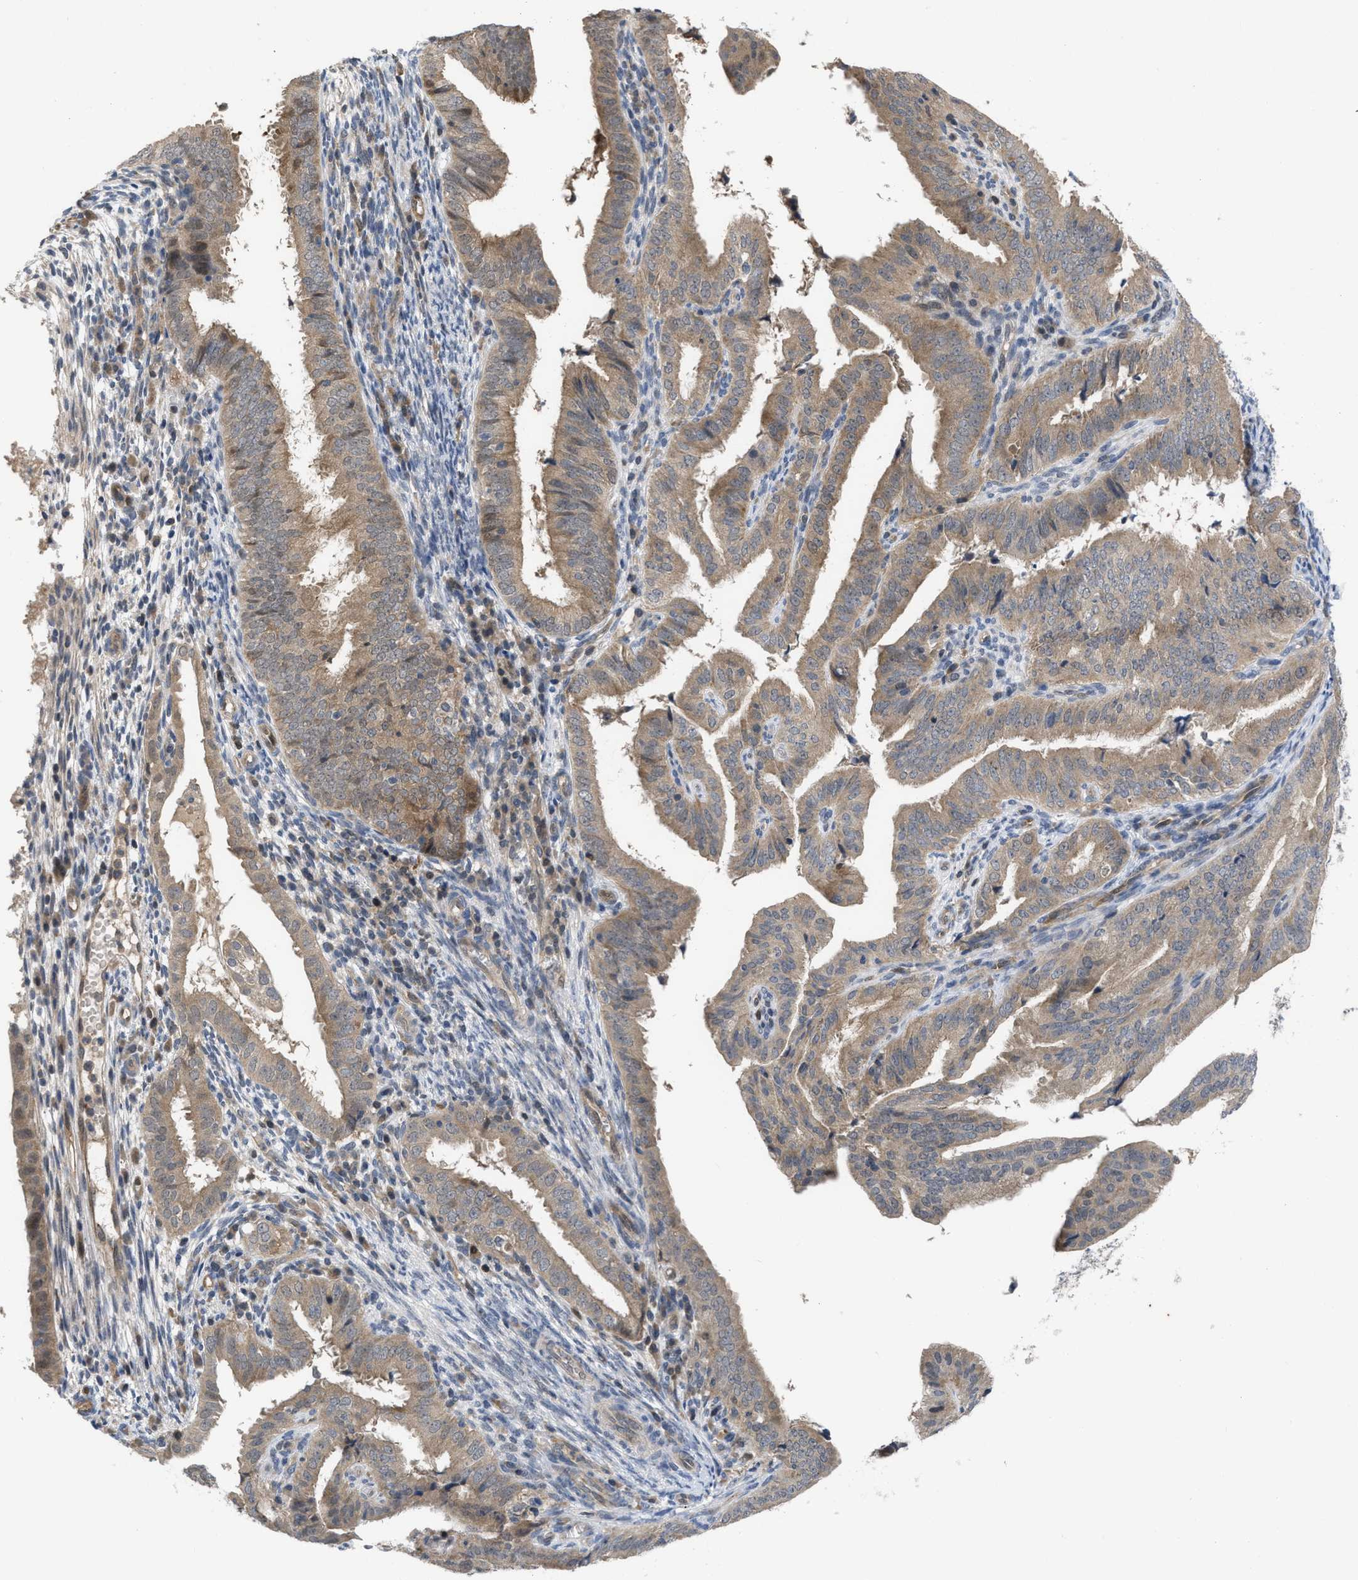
{"staining": {"intensity": "moderate", "quantity": "25%-75%", "location": "cytoplasmic/membranous"}, "tissue": "endometrial cancer", "cell_type": "Tumor cells", "image_type": "cancer", "snomed": [{"axis": "morphology", "description": "Adenocarcinoma, NOS"}, {"axis": "topography", "description": "Endometrium"}], "caption": "This is a micrograph of immunohistochemistry (IHC) staining of adenocarcinoma (endometrial), which shows moderate staining in the cytoplasmic/membranous of tumor cells.", "gene": "LDAF1", "patient": {"sex": "female", "age": 58}}